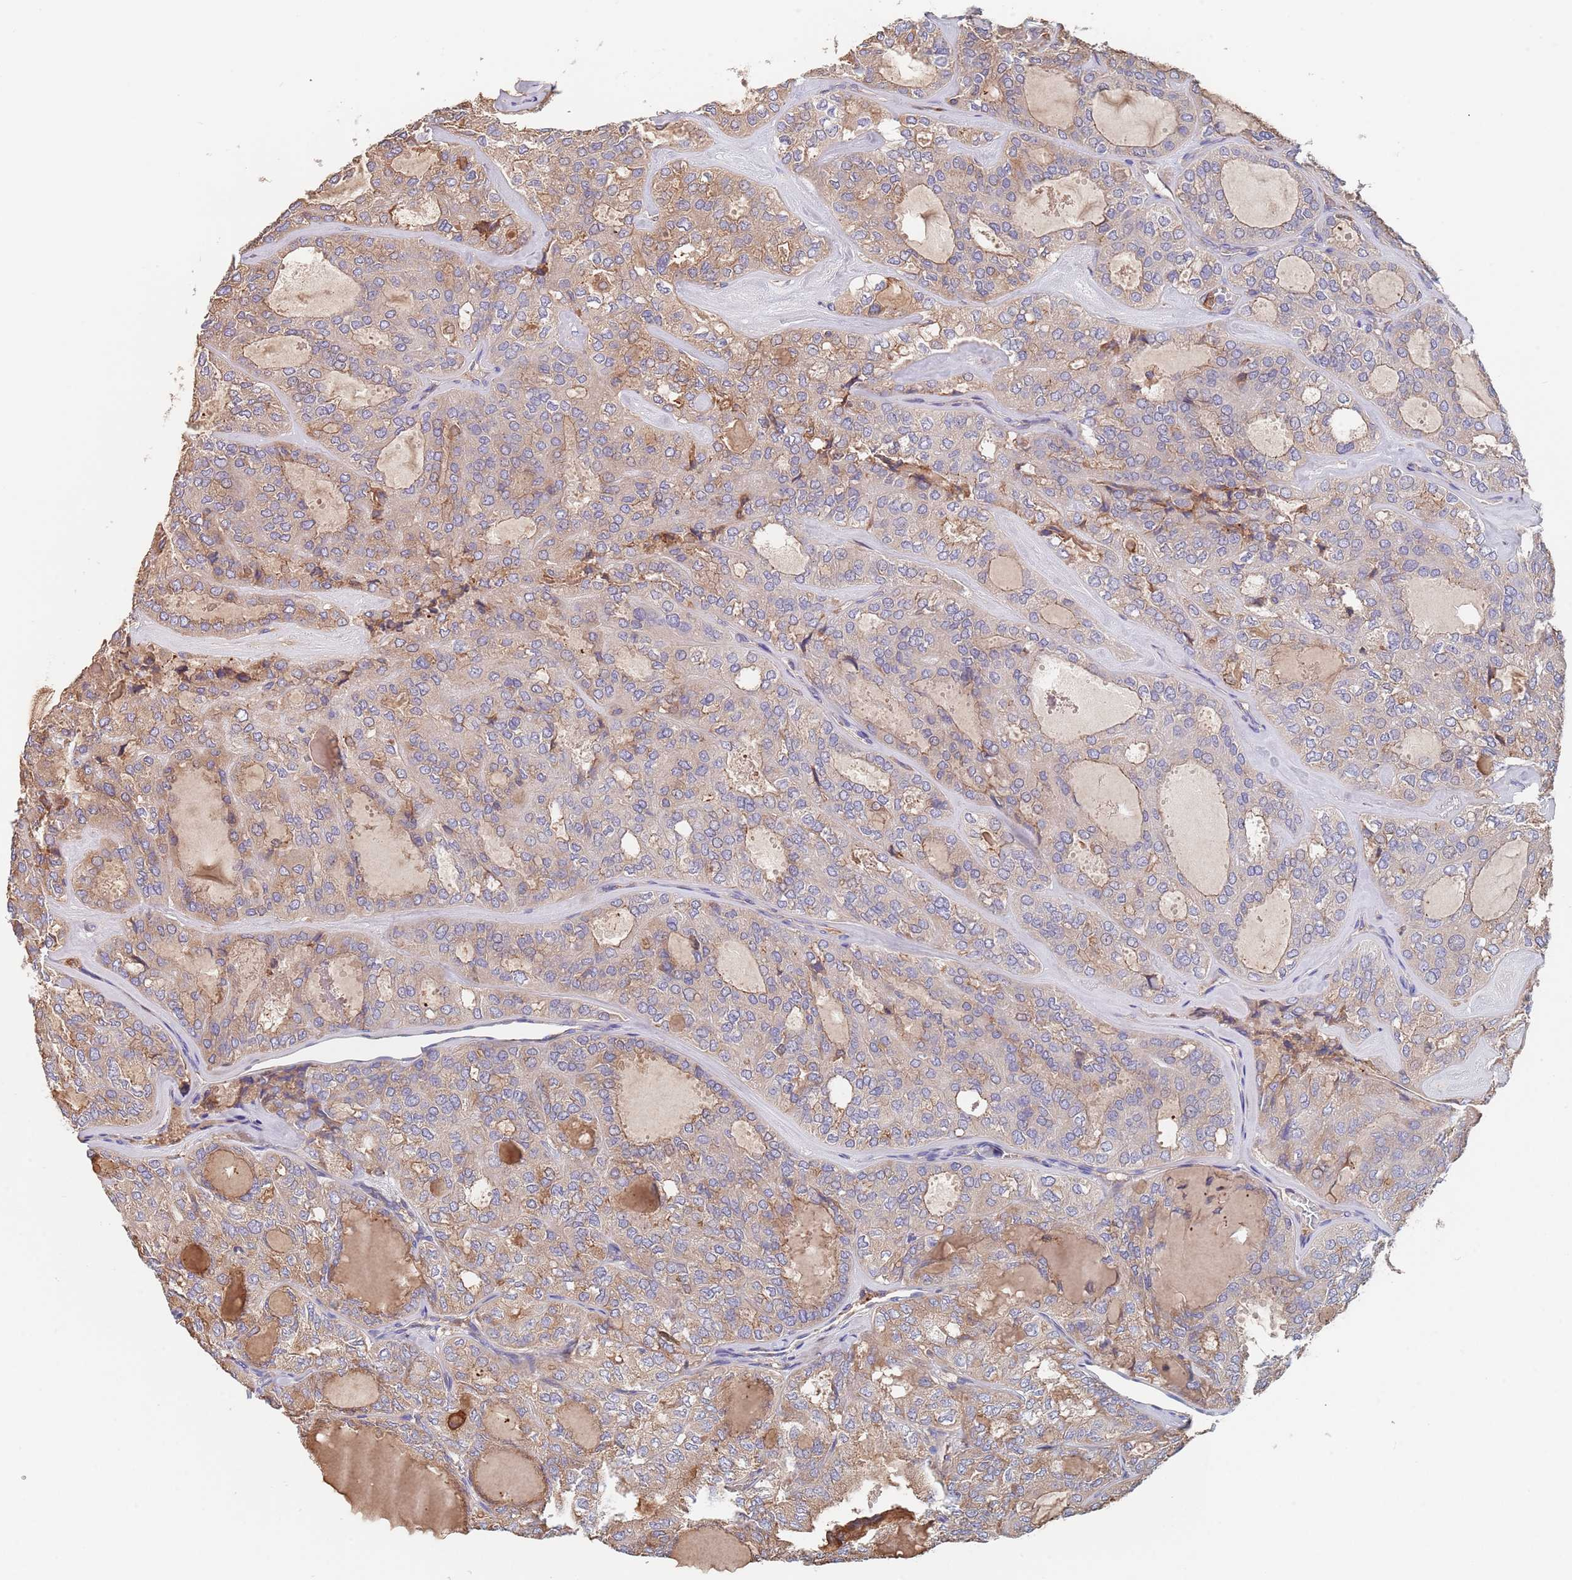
{"staining": {"intensity": "weak", "quantity": "25%-75%", "location": "cytoplasmic/membranous"}, "tissue": "thyroid cancer", "cell_type": "Tumor cells", "image_type": "cancer", "snomed": [{"axis": "morphology", "description": "Follicular adenoma carcinoma, NOS"}, {"axis": "topography", "description": "Thyroid gland"}], "caption": "Protein staining of thyroid cancer (follicular adenoma carcinoma) tissue displays weak cytoplasmic/membranous positivity in about 25%-75% of tumor cells. (Brightfield microscopy of DAB IHC at high magnification).", "gene": "DCUN1D3", "patient": {"sex": "male", "age": 75}}